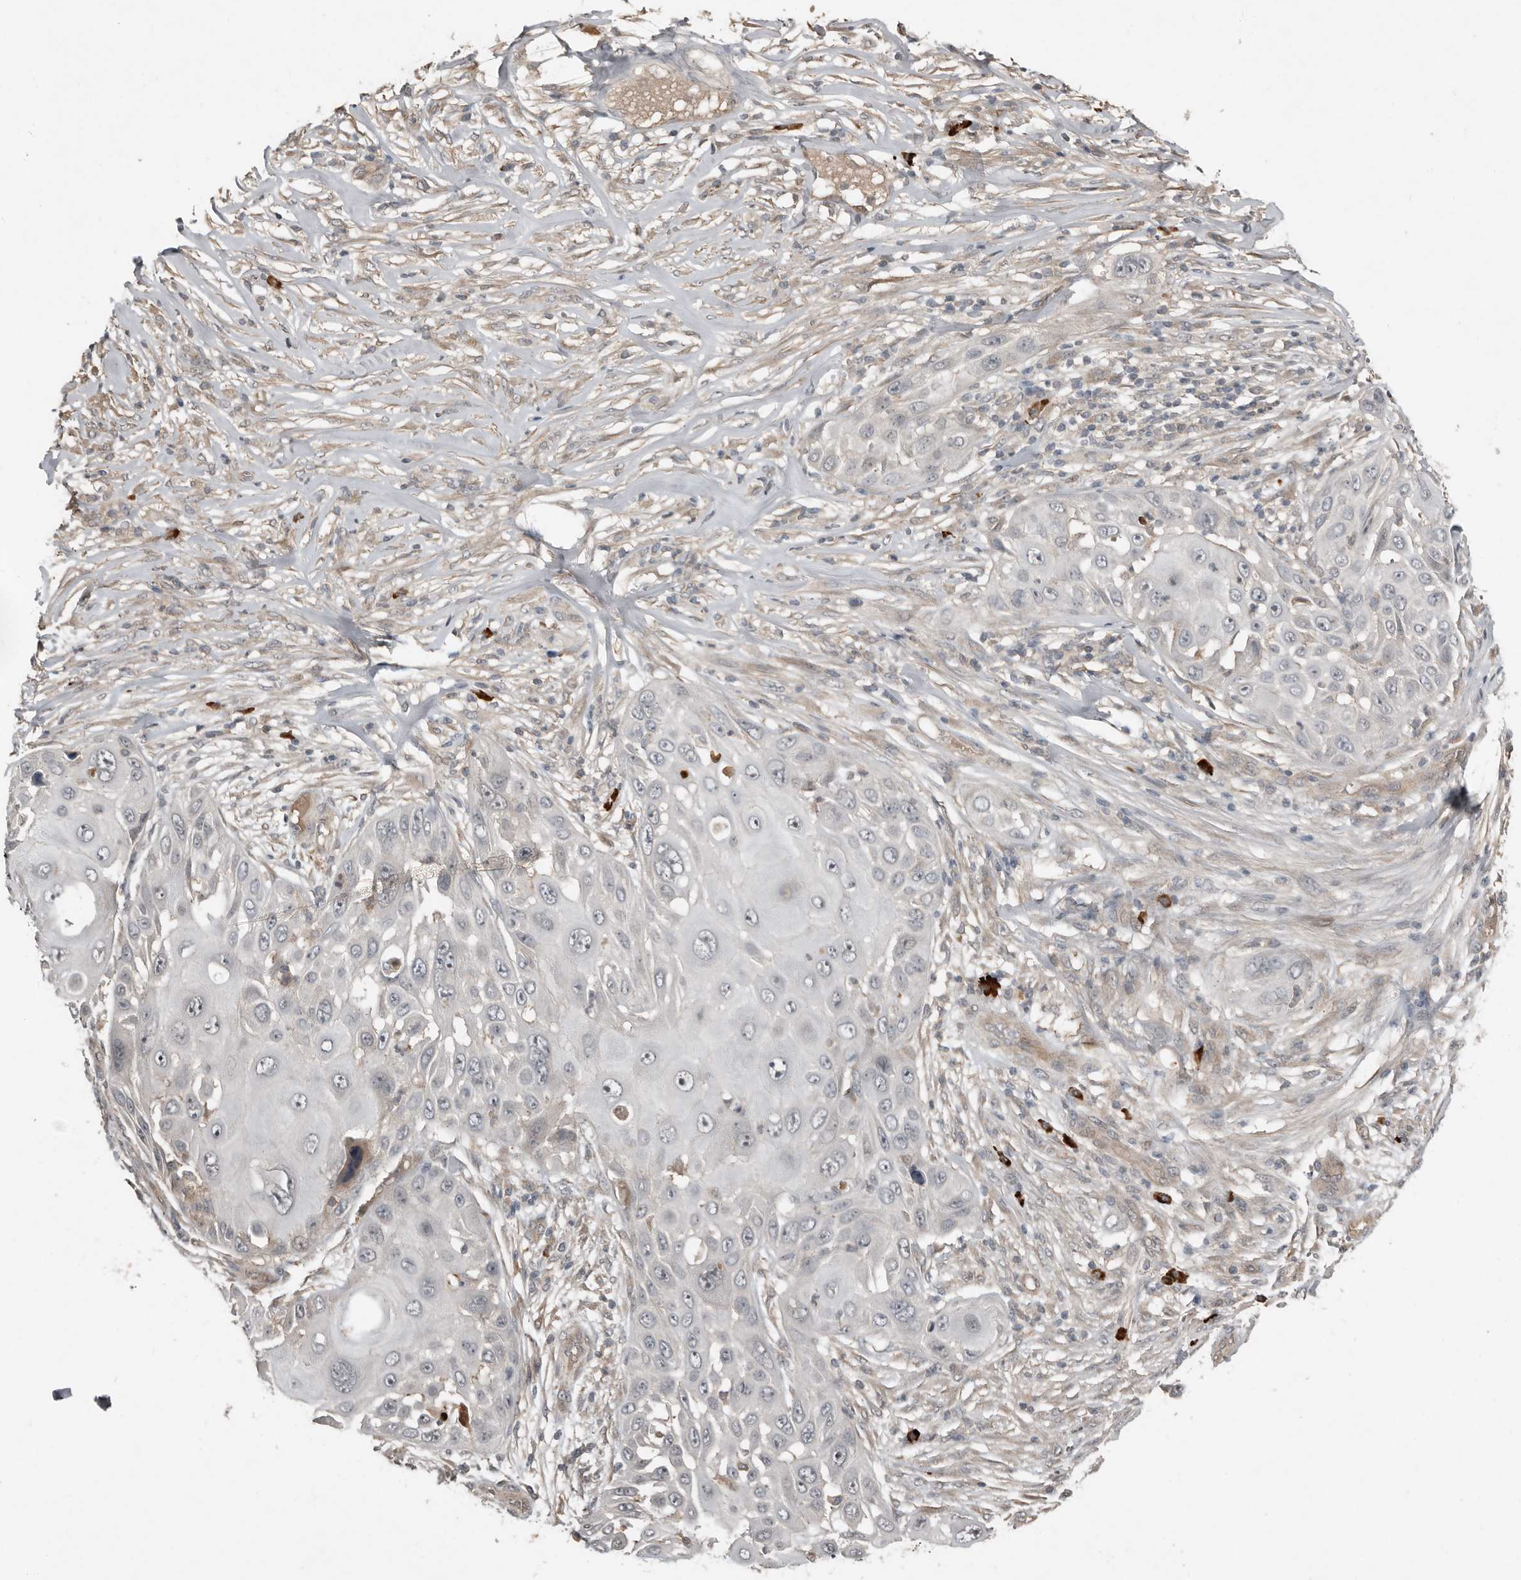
{"staining": {"intensity": "negative", "quantity": "none", "location": "none"}, "tissue": "skin cancer", "cell_type": "Tumor cells", "image_type": "cancer", "snomed": [{"axis": "morphology", "description": "Squamous cell carcinoma, NOS"}, {"axis": "topography", "description": "Skin"}], "caption": "Immunohistochemical staining of skin cancer reveals no significant positivity in tumor cells.", "gene": "TEAD3", "patient": {"sex": "female", "age": 44}}